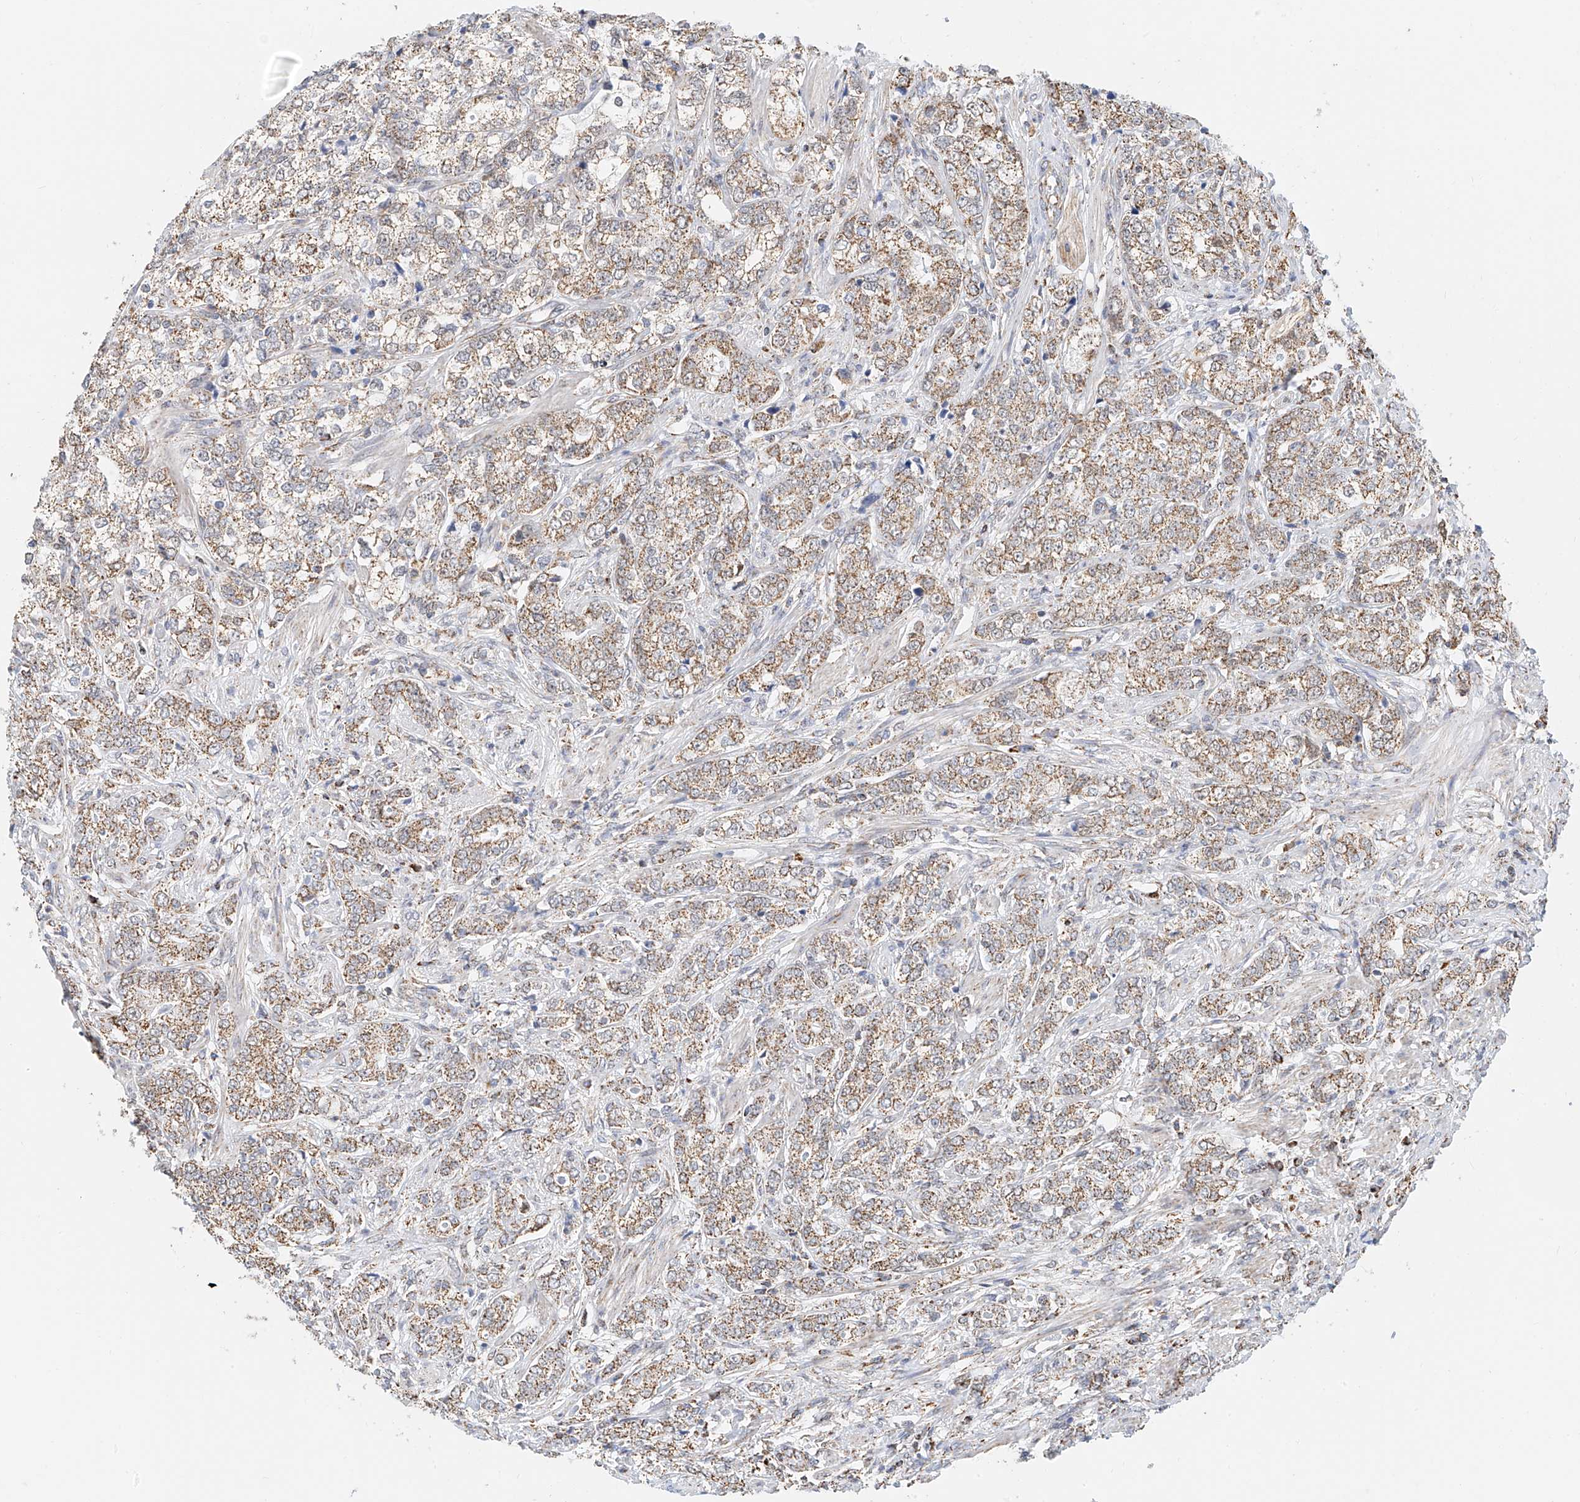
{"staining": {"intensity": "moderate", "quantity": ">75%", "location": "cytoplasmic/membranous"}, "tissue": "prostate cancer", "cell_type": "Tumor cells", "image_type": "cancer", "snomed": [{"axis": "morphology", "description": "Adenocarcinoma, High grade"}, {"axis": "topography", "description": "Prostate"}], "caption": "Human prostate adenocarcinoma (high-grade) stained with a brown dye displays moderate cytoplasmic/membranous positive expression in approximately >75% of tumor cells.", "gene": "NALCN", "patient": {"sex": "male", "age": 69}}